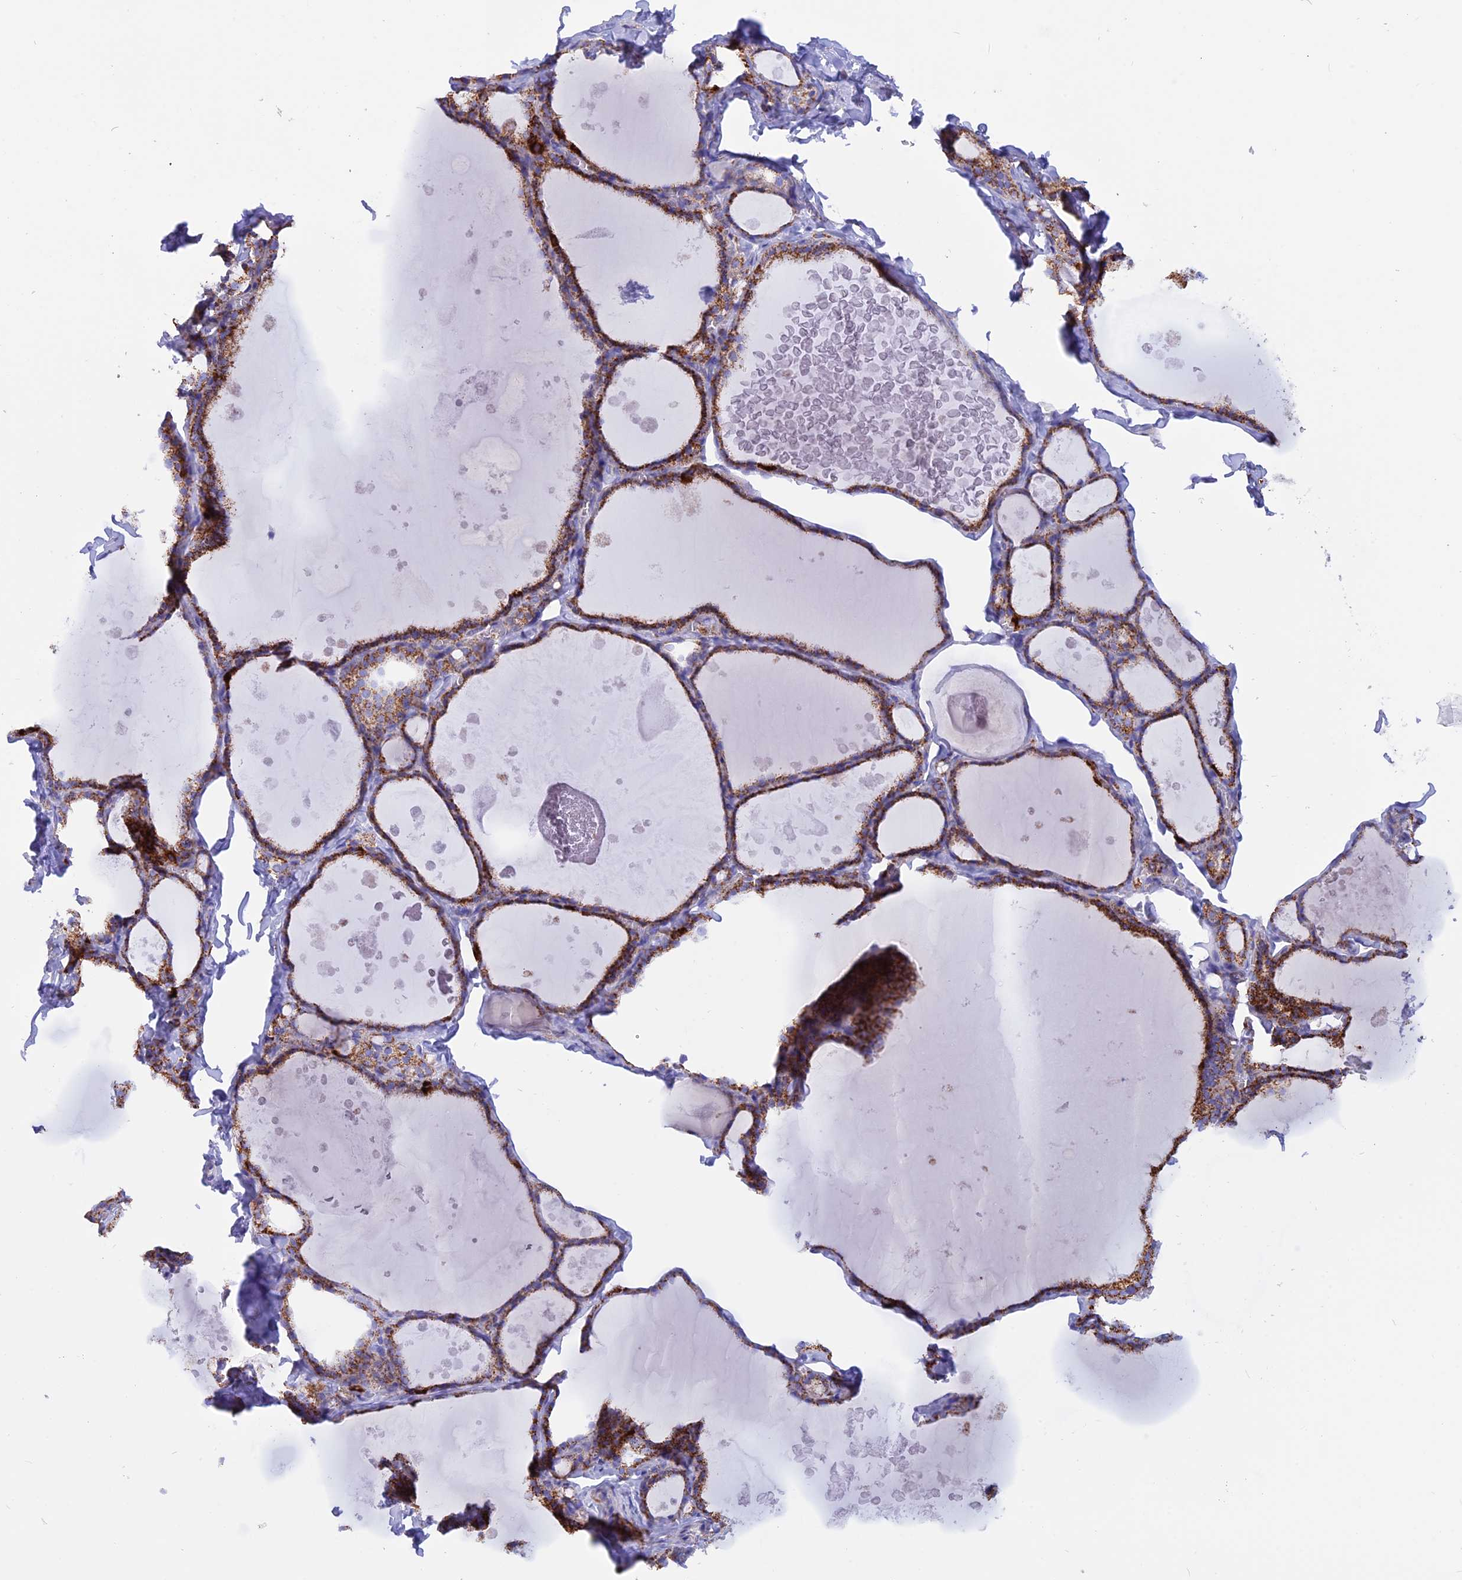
{"staining": {"intensity": "strong", "quantity": ">75%", "location": "cytoplasmic/membranous"}, "tissue": "thyroid gland", "cell_type": "Glandular cells", "image_type": "normal", "snomed": [{"axis": "morphology", "description": "Normal tissue, NOS"}, {"axis": "topography", "description": "Thyroid gland"}], "caption": "Protein analysis of benign thyroid gland displays strong cytoplasmic/membranous staining in approximately >75% of glandular cells. The protein of interest is stained brown, and the nuclei are stained in blue (DAB IHC with brightfield microscopy, high magnification).", "gene": "GCDH", "patient": {"sex": "male", "age": 56}}